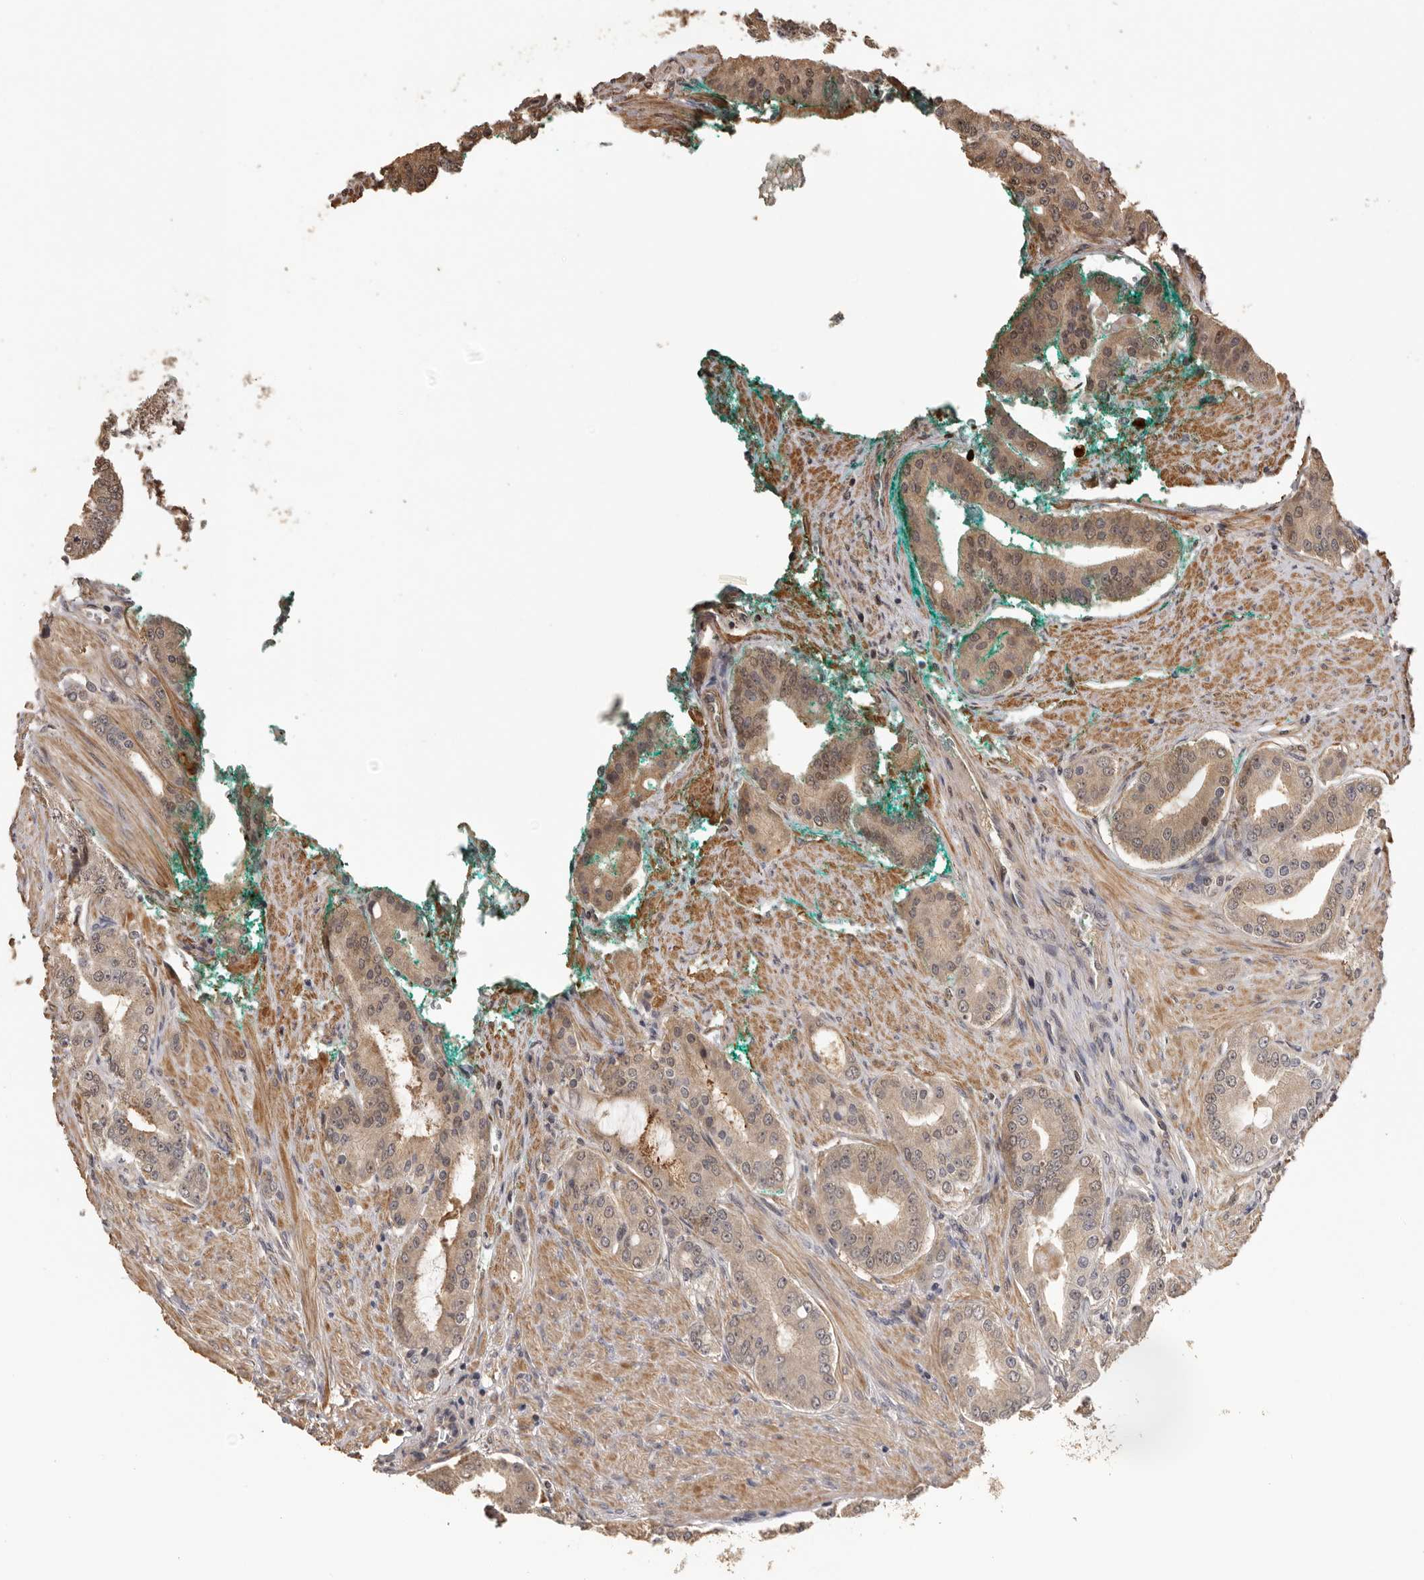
{"staining": {"intensity": "weak", "quantity": ">75%", "location": "cytoplasmic/membranous,nuclear"}, "tissue": "prostate cancer", "cell_type": "Tumor cells", "image_type": "cancer", "snomed": [{"axis": "morphology", "description": "Adenocarcinoma, High grade"}, {"axis": "topography", "description": "Prostate"}], "caption": "An IHC micrograph of neoplastic tissue is shown. Protein staining in brown shows weak cytoplasmic/membranous and nuclear positivity in prostate cancer (high-grade adenocarcinoma) within tumor cells.", "gene": "KIF2B", "patient": {"sex": "male", "age": 60}}